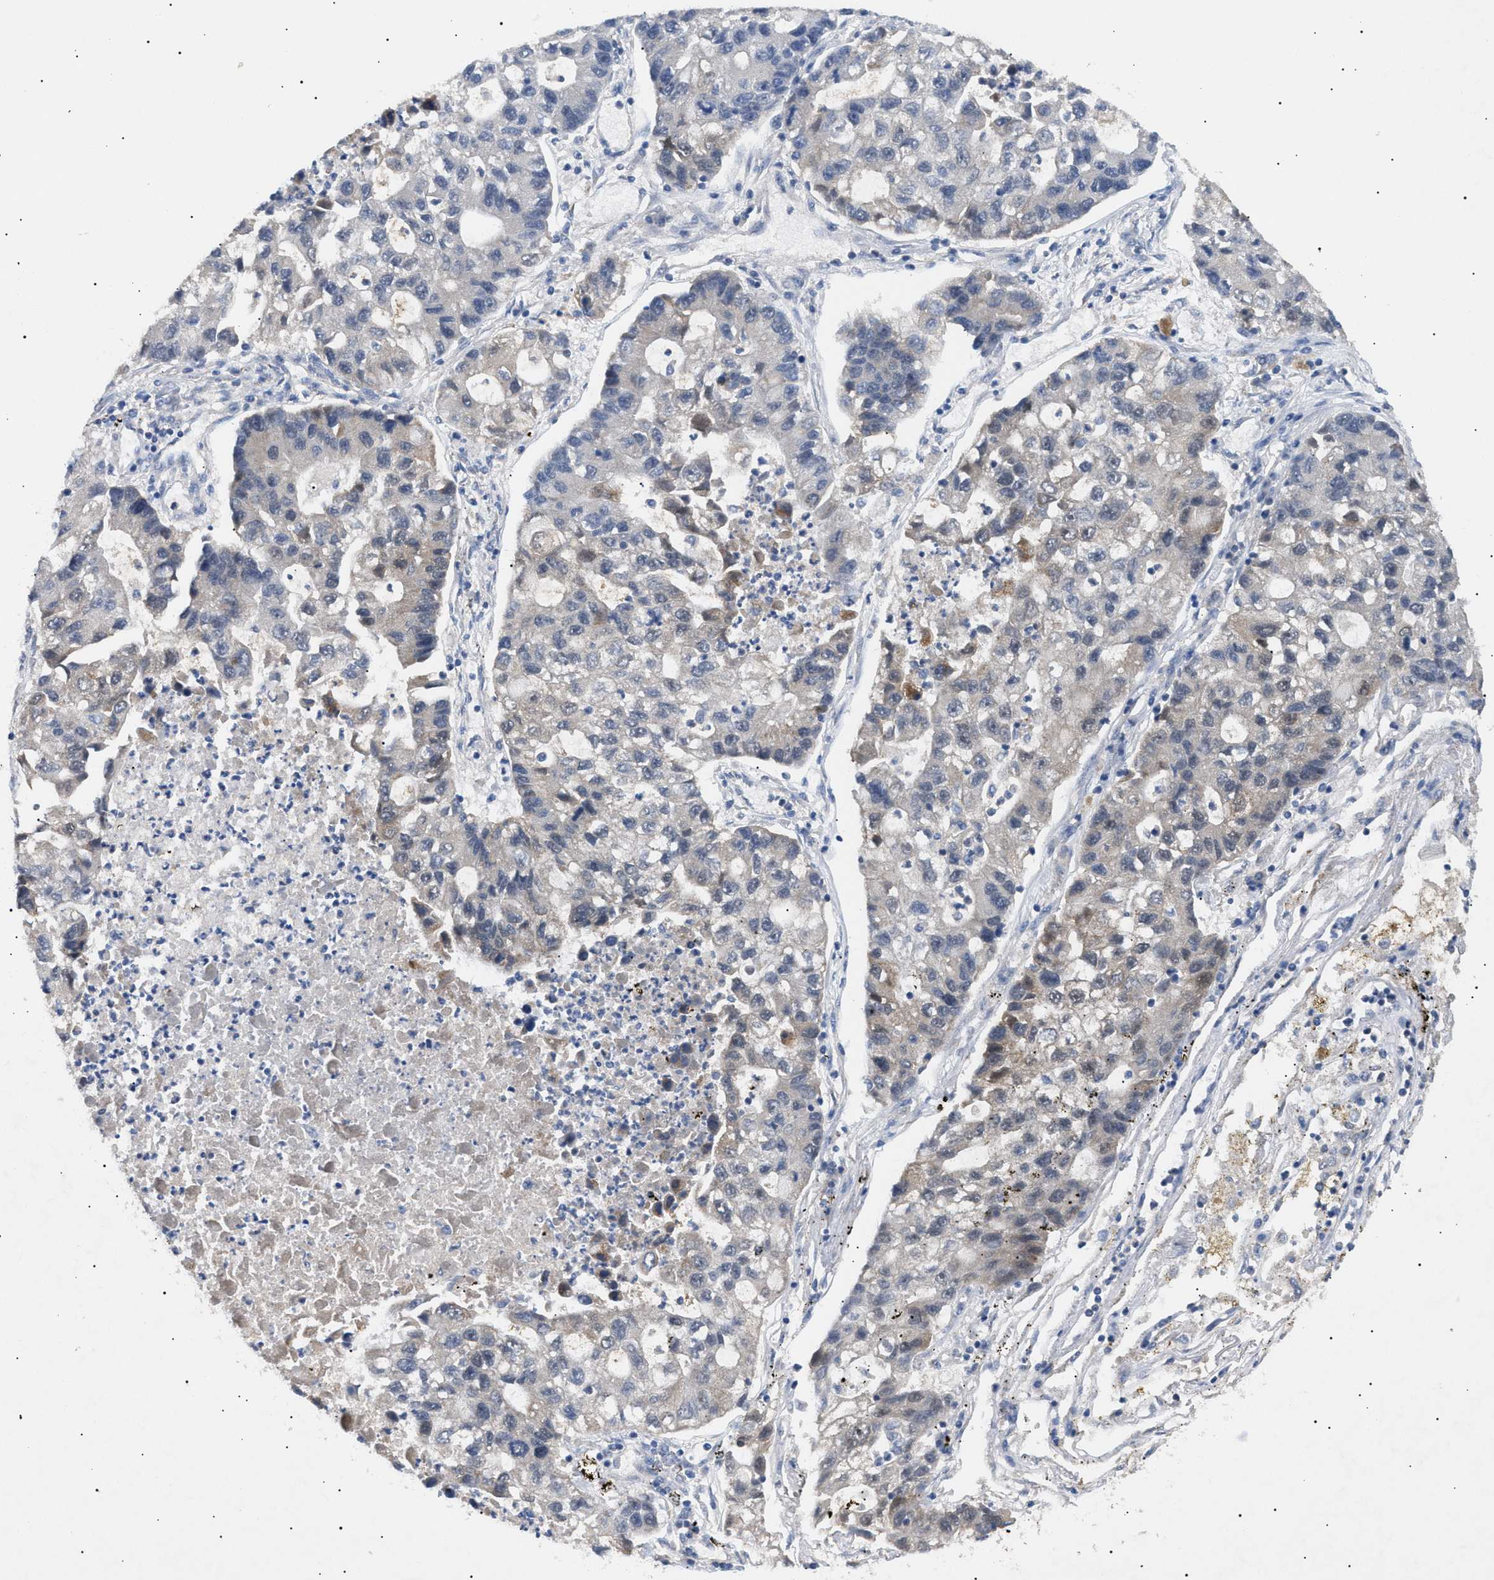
{"staining": {"intensity": "weak", "quantity": "25%-75%", "location": "cytoplasmic/membranous"}, "tissue": "lung cancer", "cell_type": "Tumor cells", "image_type": "cancer", "snomed": [{"axis": "morphology", "description": "Adenocarcinoma, NOS"}, {"axis": "topography", "description": "Lung"}], "caption": "A photomicrograph showing weak cytoplasmic/membranous staining in approximately 25%-75% of tumor cells in lung cancer, as visualized by brown immunohistochemical staining.", "gene": "SIRT5", "patient": {"sex": "female", "age": 51}}